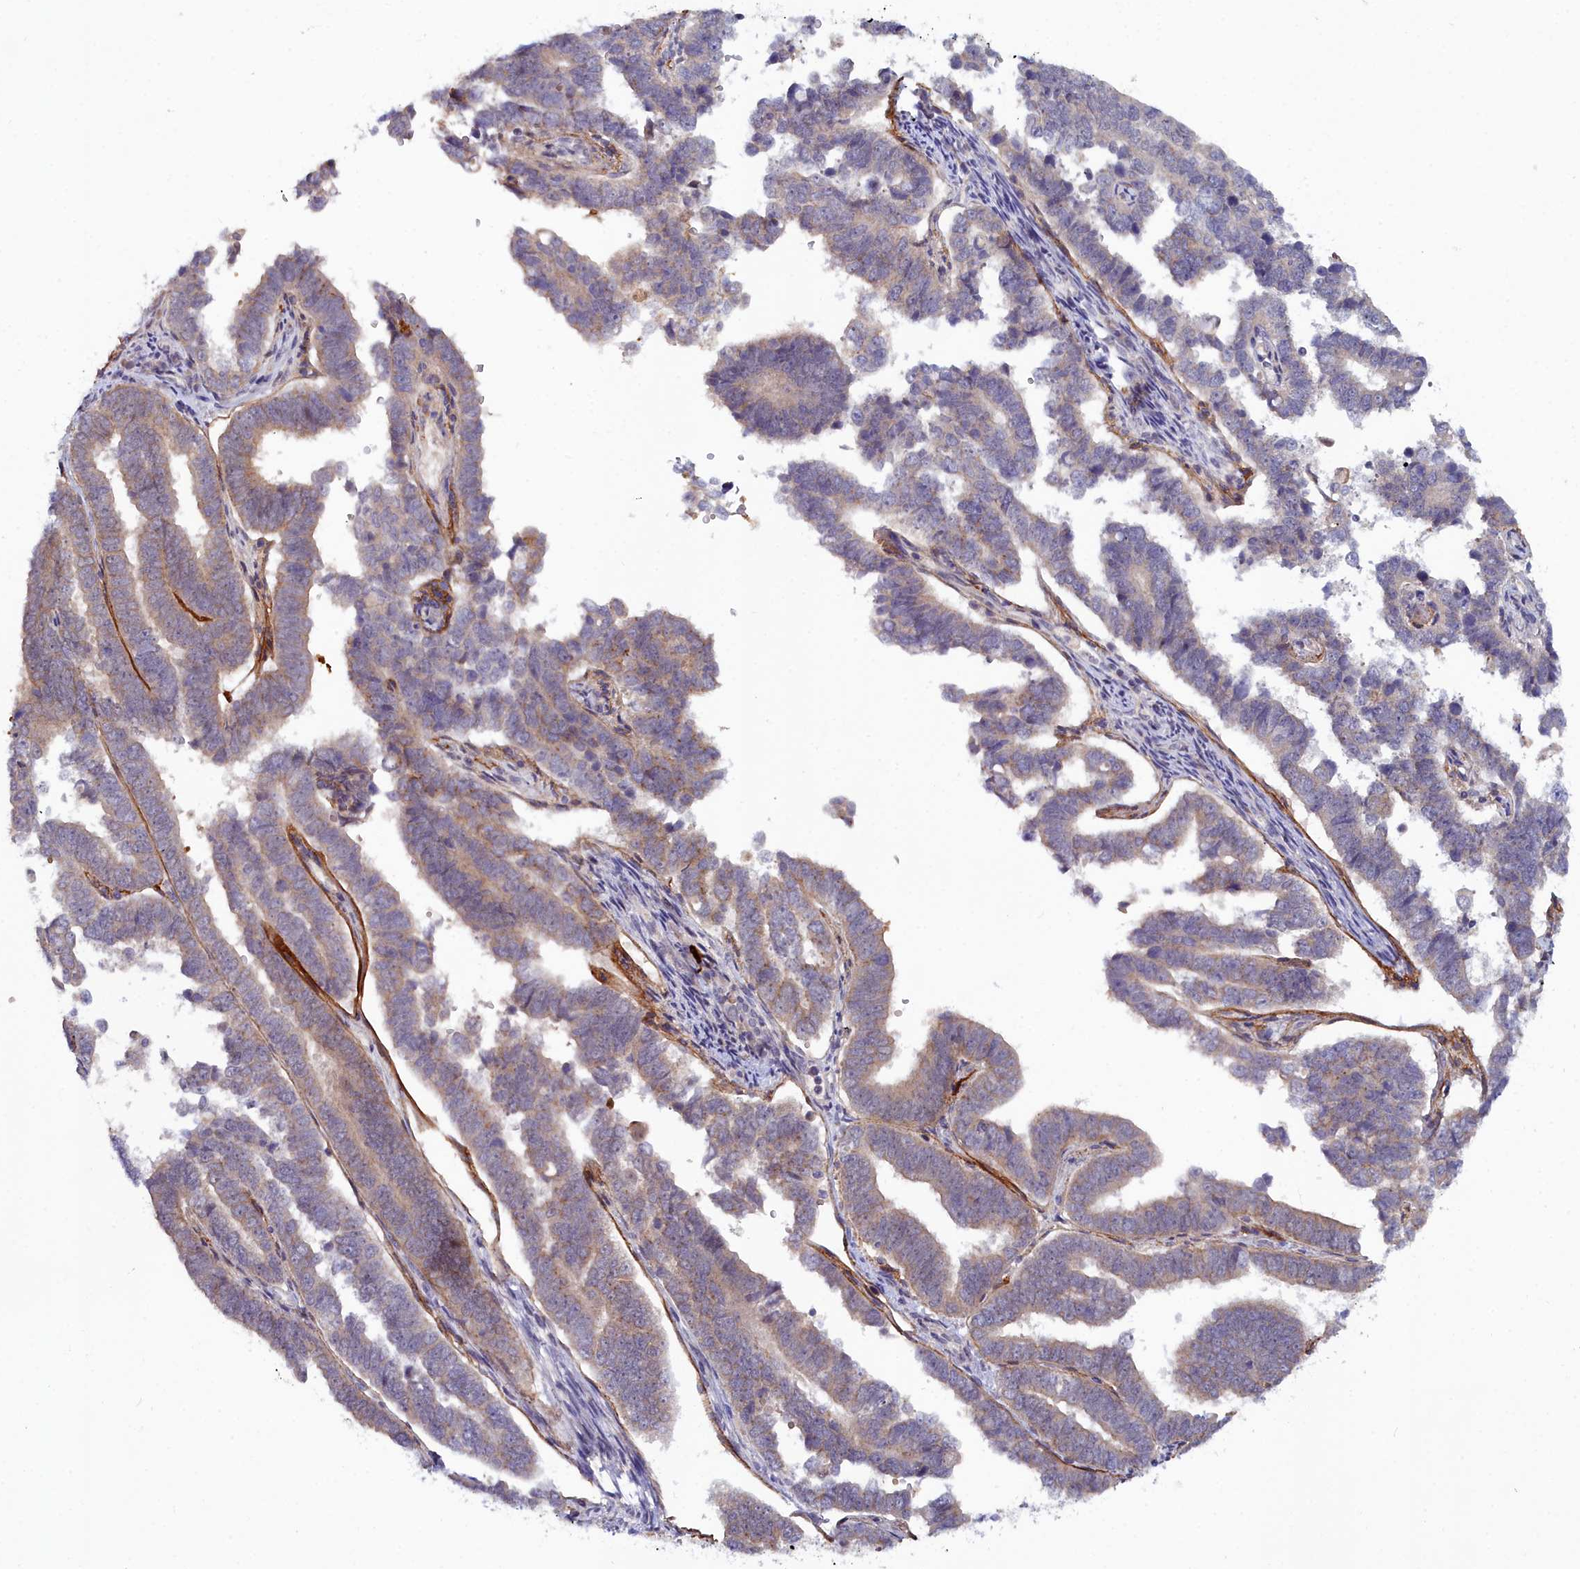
{"staining": {"intensity": "weak", "quantity": "25%-75%", "location": "cytoplasmic/membranous"}, "tissue": "endometrial cancer", "cell_type": "Tumor cells", "image_type": "cancer", "snomed": [{"axis": "morphology", "description": "Adenocarcinoma, NOS"}, {"axis": "topography", "description": "Endometrium"}], "caption": "Immunohistochemical staining of human endometrial cancer exhibits low levels of weak cytoplasmic/membranous positivity in about 25%-75% of tumor cells. The protein is shown in brown color, while the nuclei are stained blue.", "gene": "KCTD18", "patient": {"sex": "female", "age": 75}}